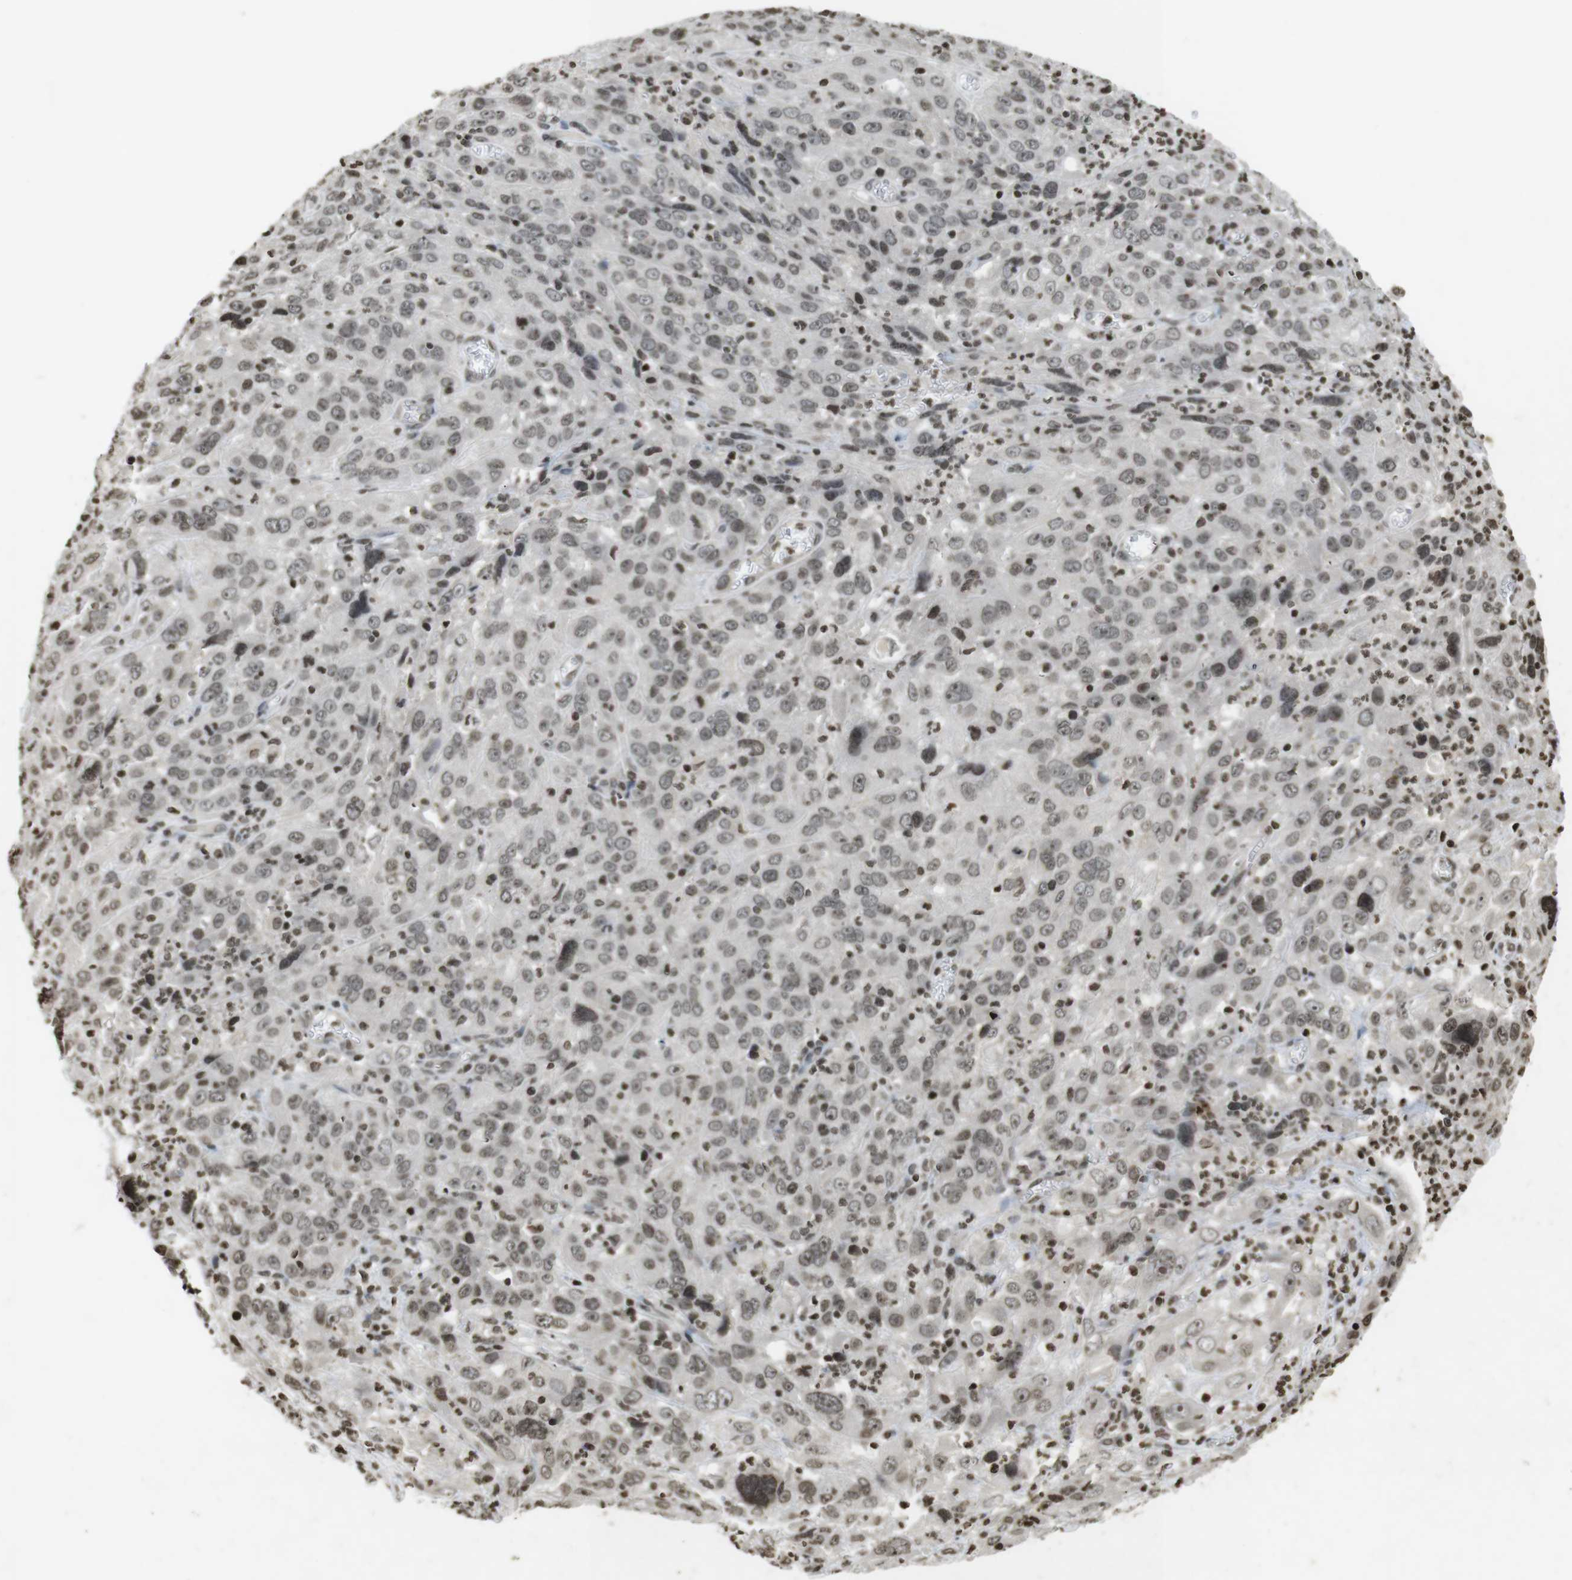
{"staining": {"intensity": "weak", "quantity": ">75%", "location": "nuclear"}, "tissue": "cervical cancer", "cell_type": "Tumor cells", "image_type": "cancer", "snomed": [{"axis": "morphology", "description": "Squamous cell carcinoma, NOS"}, {"axis": "topography", "description": "Cervix"}], "caption": "Cervical cancer (squamous cell carcinoma) stained with IHC reveals weak nuclear staining in approximately >75% of tumor cells.", "gene": "FOXA3", "patient": {"sex": "female", "age": 32}}